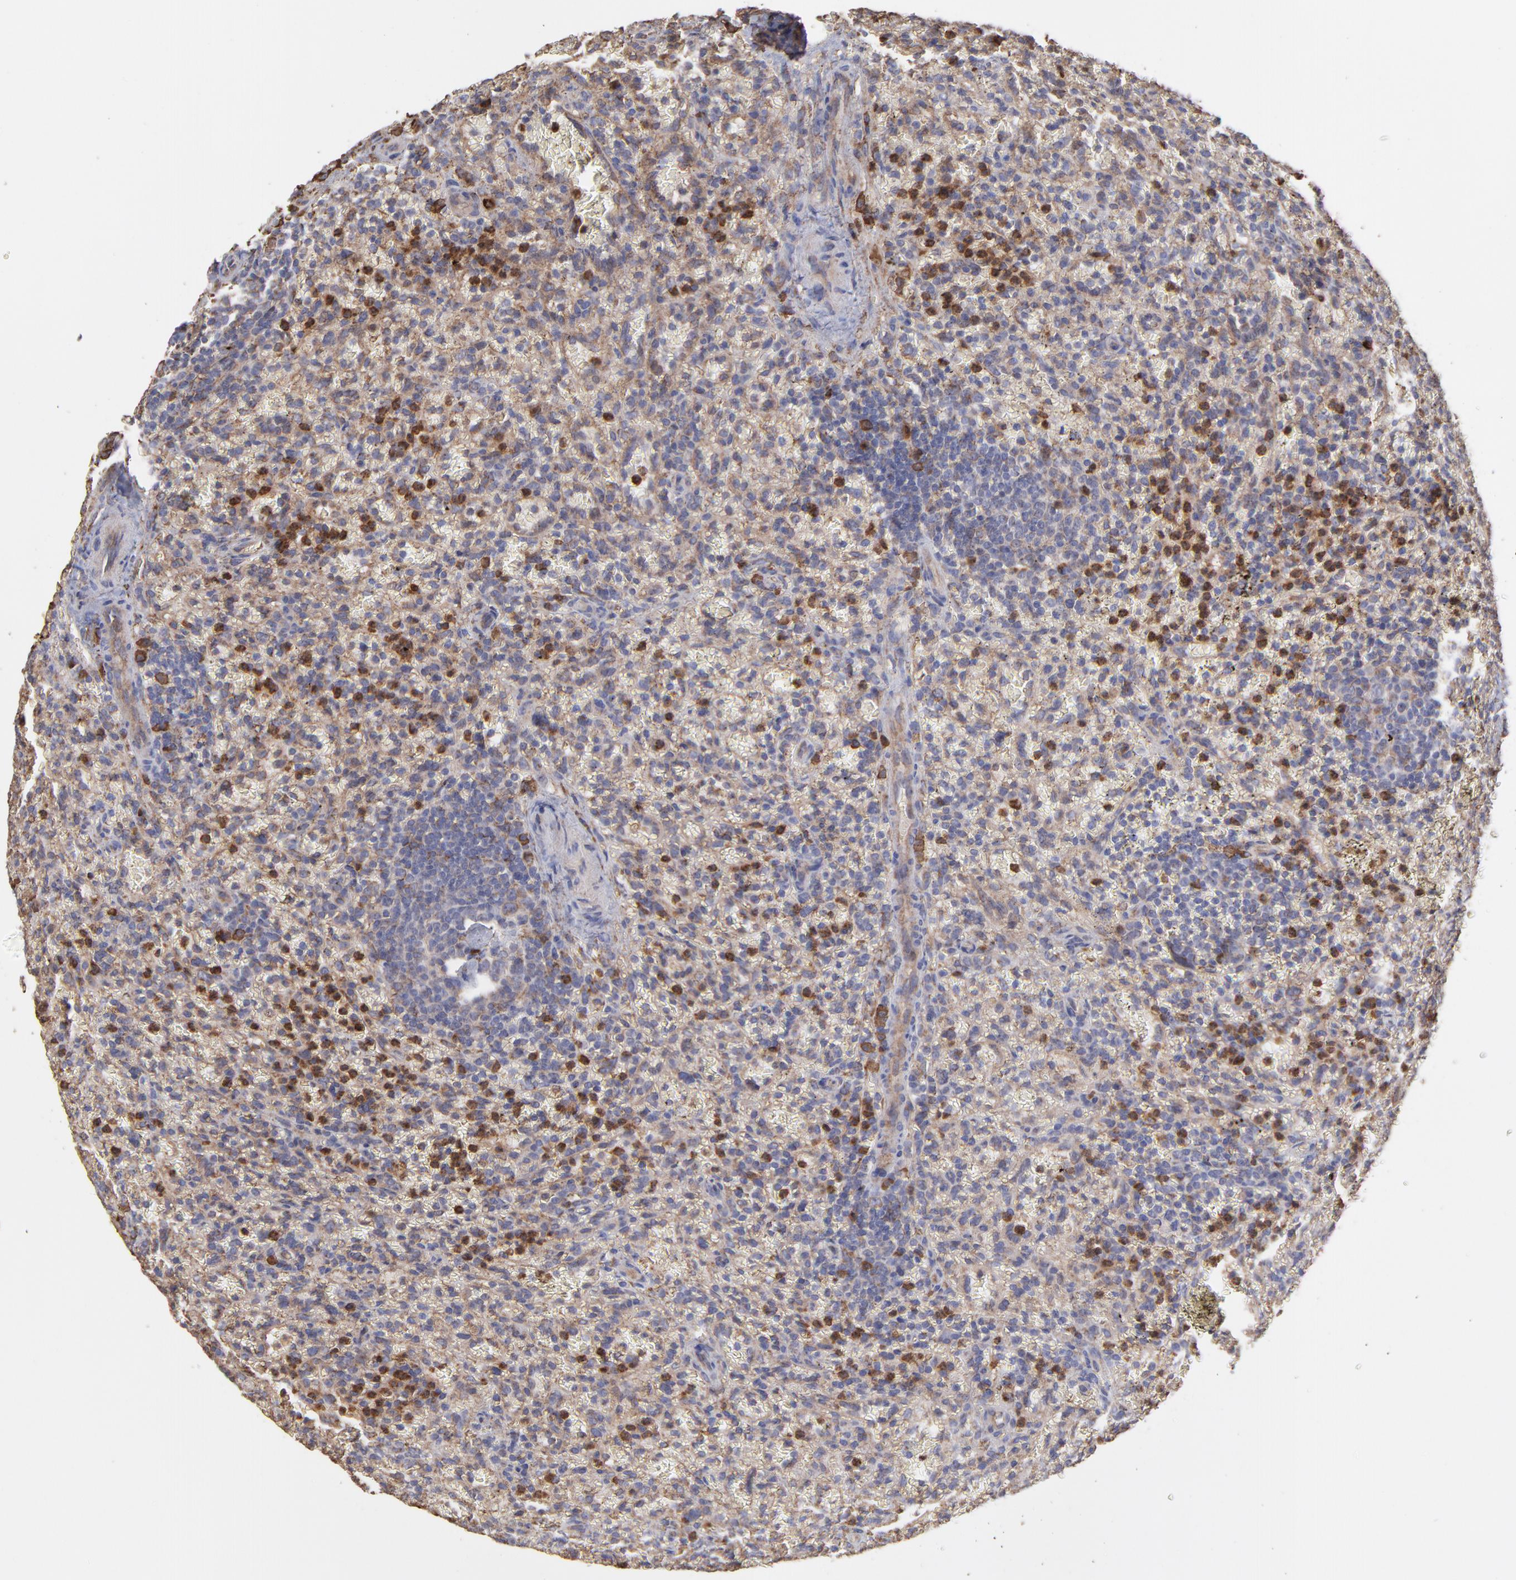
{"staining": {"intensity": "weak", "quantity": "25%-75%", "location": "cytoplasmic/membranous"}, "tissue": "lymphoma", "cell_type": "Tumor cells", "image_type": "cancer", "snomed": [{"axis": "morphology", "description": "Malignant lymphoma, non-Hodgkin's type, Low grade"}, {"axis": "topography", "description": "Spleen"}], "caption": "IHC (DAB) staining of low-grade malignant lymphoma, non-Hodgkin's type displays weak cytoplasmic/membranous protein expression in about 25%-75% of tumor cells. (brown staining indicates protein expression, while blue staining denotes nuclei).", "gene": "PFKM", "patient": {"sex": "female", "age": 64}}